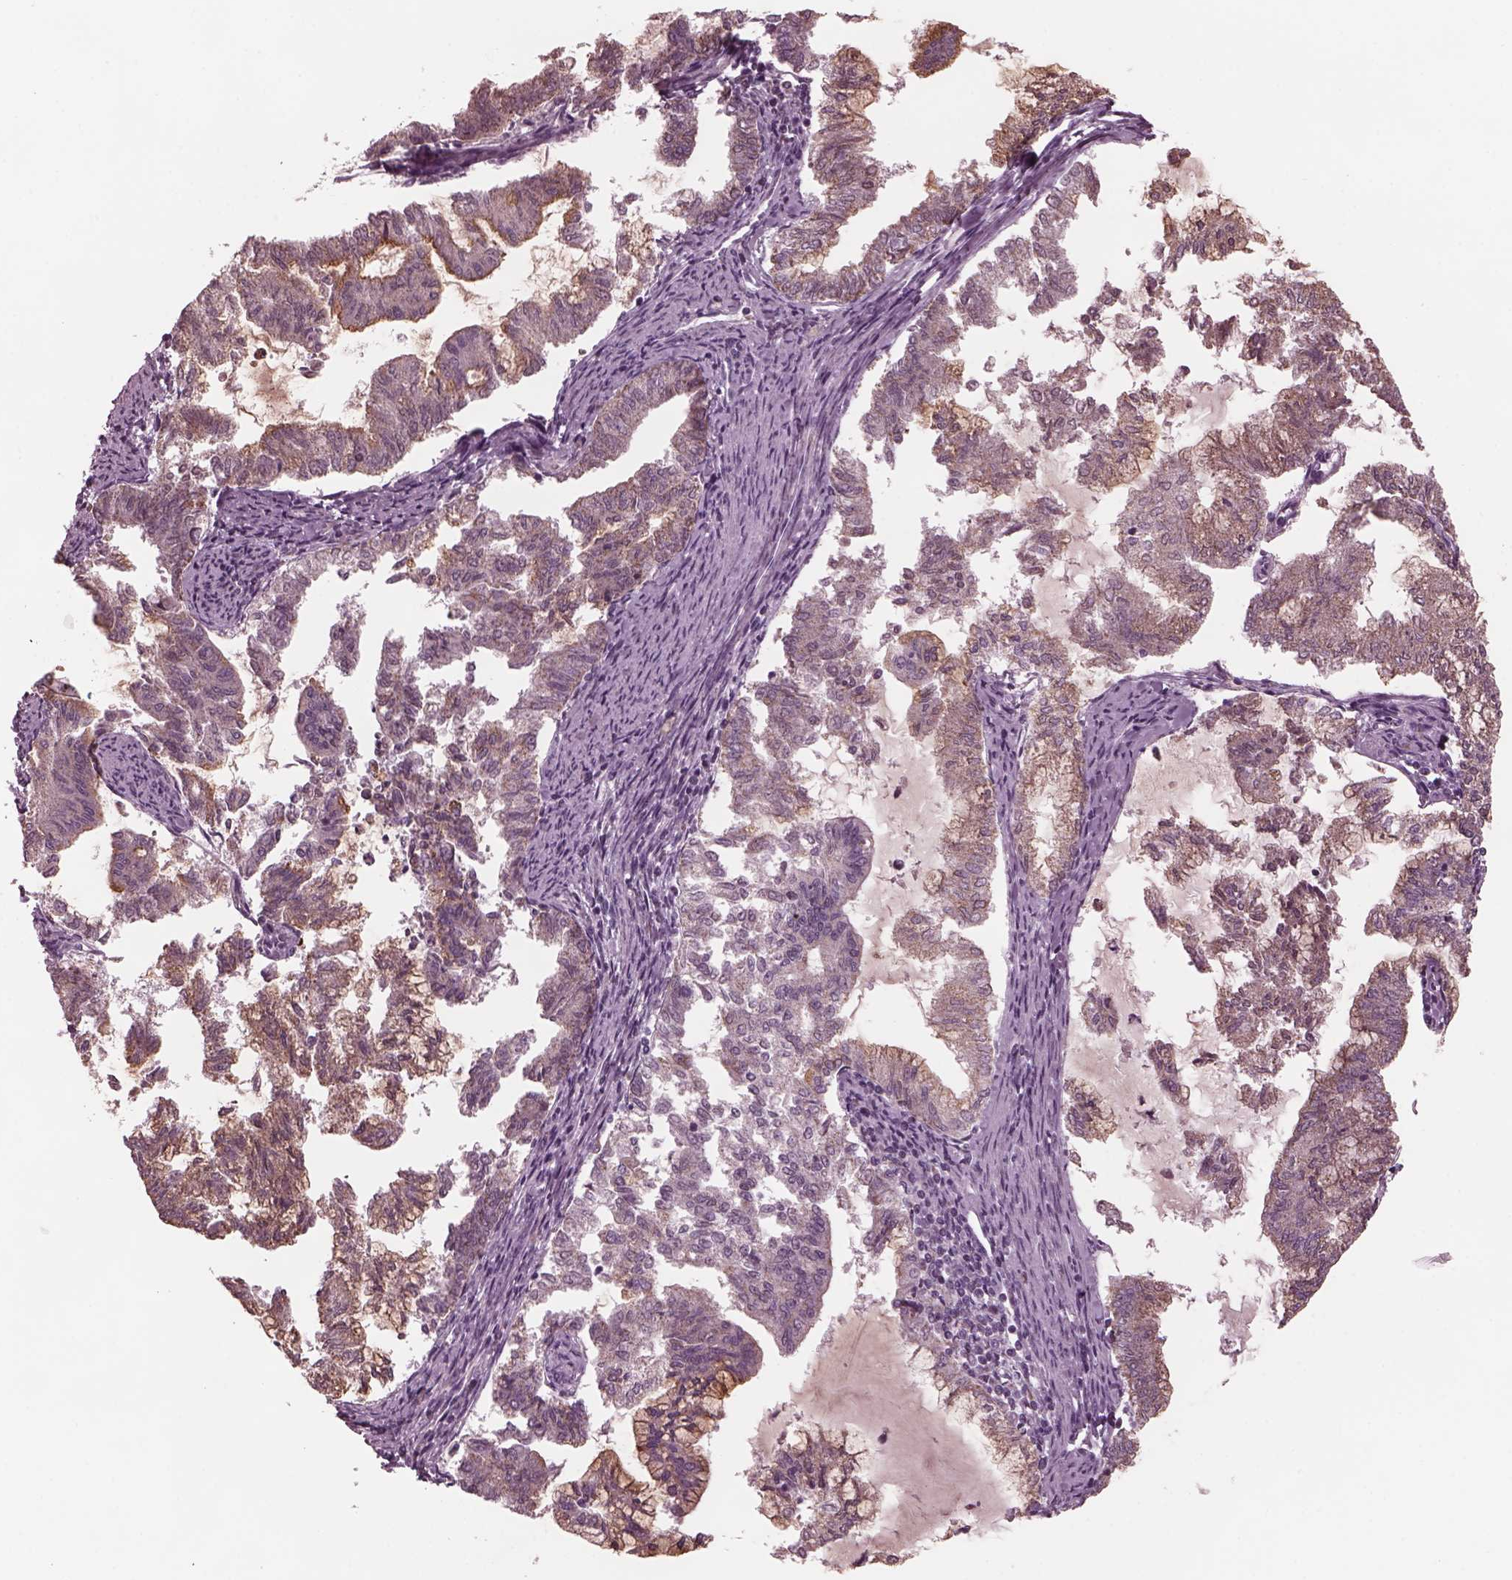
{"staining": {"intensity": "moderate", "quantity": "<25%", "location": "cytoplasmic/membranous"}, "tissue": "endometrial cancer", "cell_type": "Tumor cells", "image_type": "cancer", "snomed": [{"axis": "morphology", "description": "Adenocarcinoma, NOS"}, {"axis": "topography", "description": "Endometrium"}], "caption": "There is low levels of moderate cytoplasmic/membranous staining in tumor cells of adenocarcinoma (endometrial), as demonstrated by immunohistochemical staining (brown color).", "gene": "CELSR3", "patient": {"sex": "female", "age": 79}}